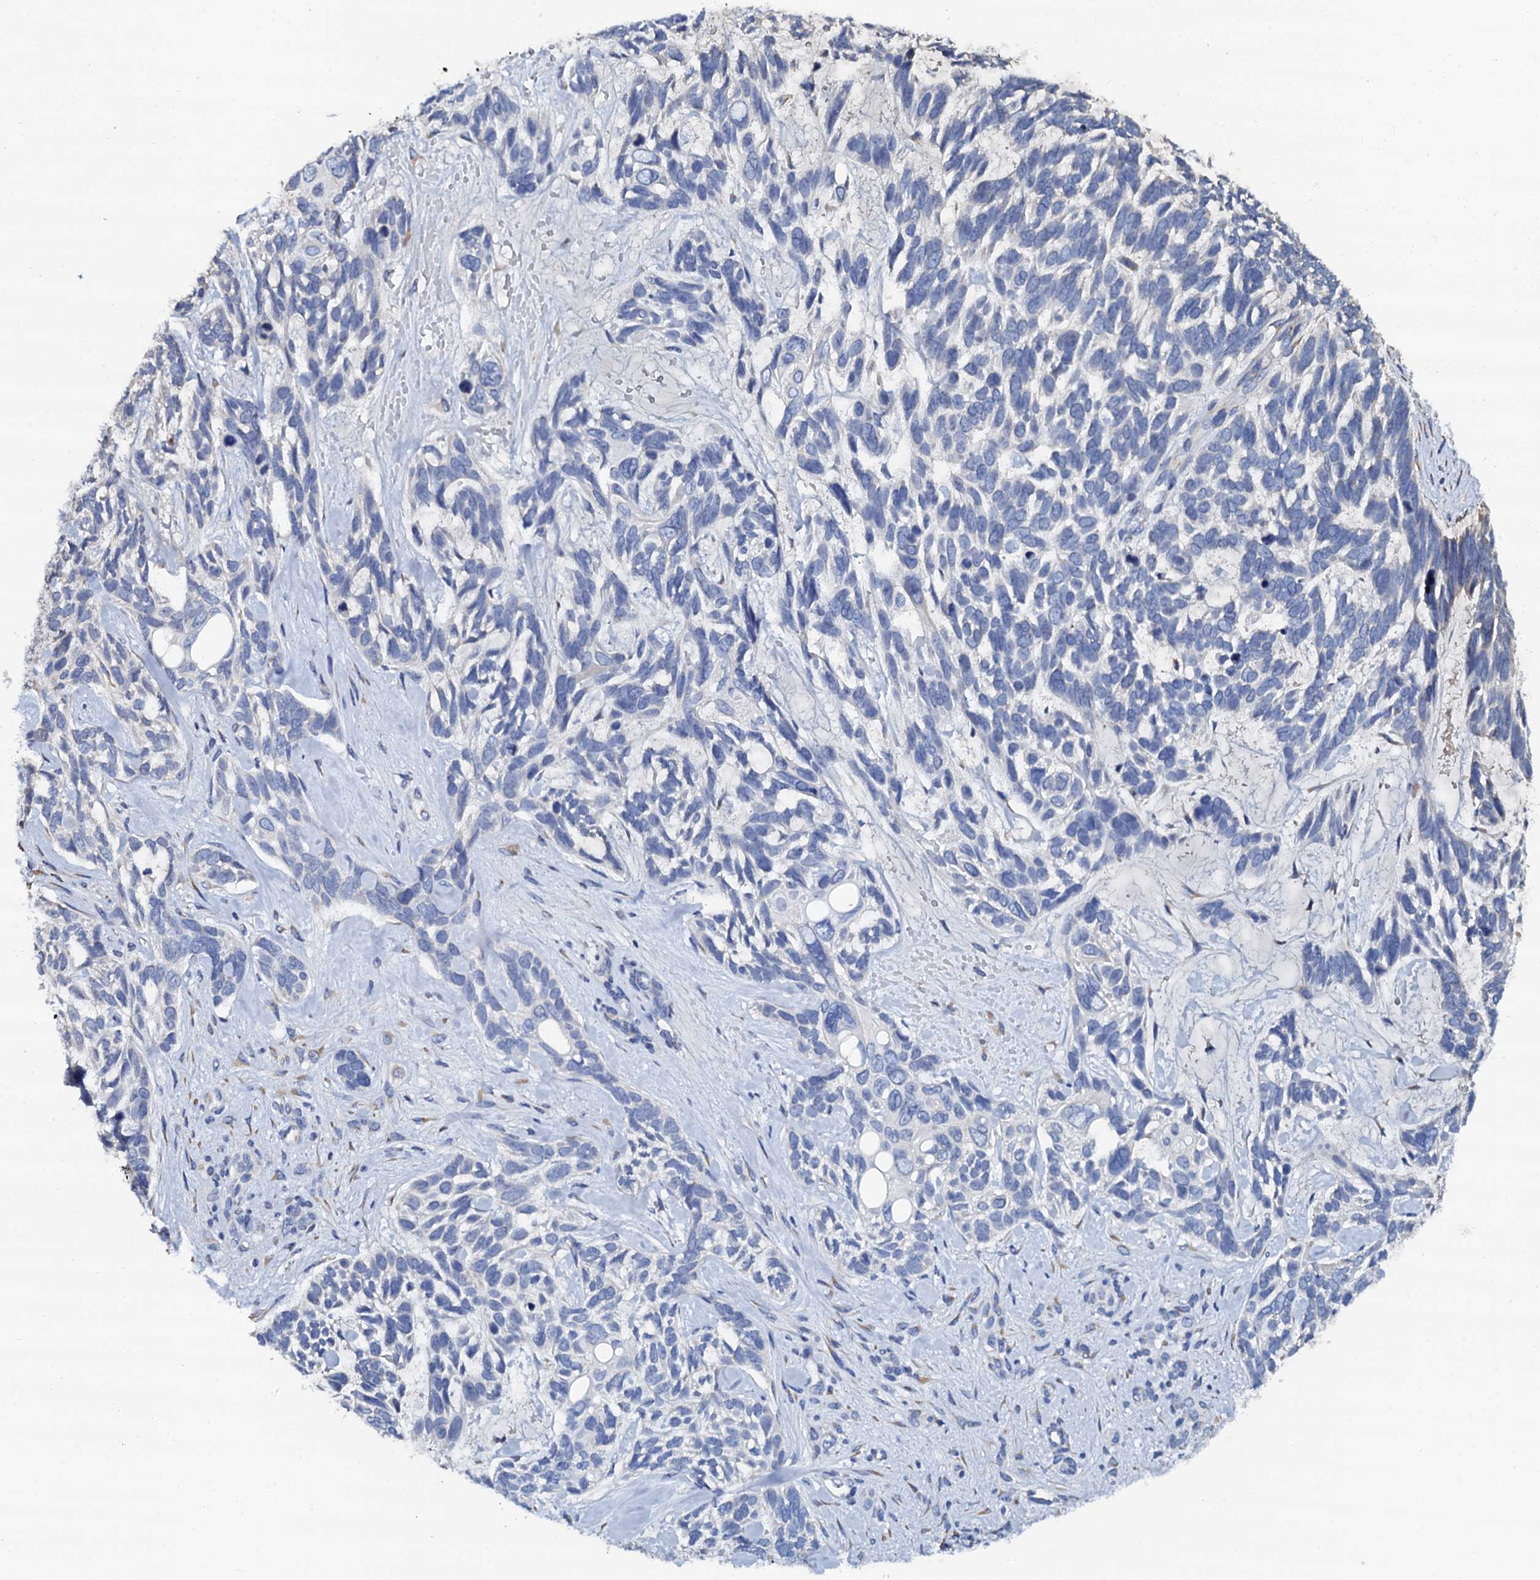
{"staining": {"intensity": "negative", "quantity": "none", "location": "none"}, "tissue": "skin cancer", "cell_type": "Tumor cells", "image_type": "cancer", "snomed": [{"axis": "morphology", "description": "Basal cell carcinoma"}, {"axis": "topography", "description": "Skin"}], "caption": "A histopathology image of human basal cell carcinoma (skin) is negative for staining in tumor cells.", "gene": "AKAP3", "patient": {"sex": "male", "age": 88}}